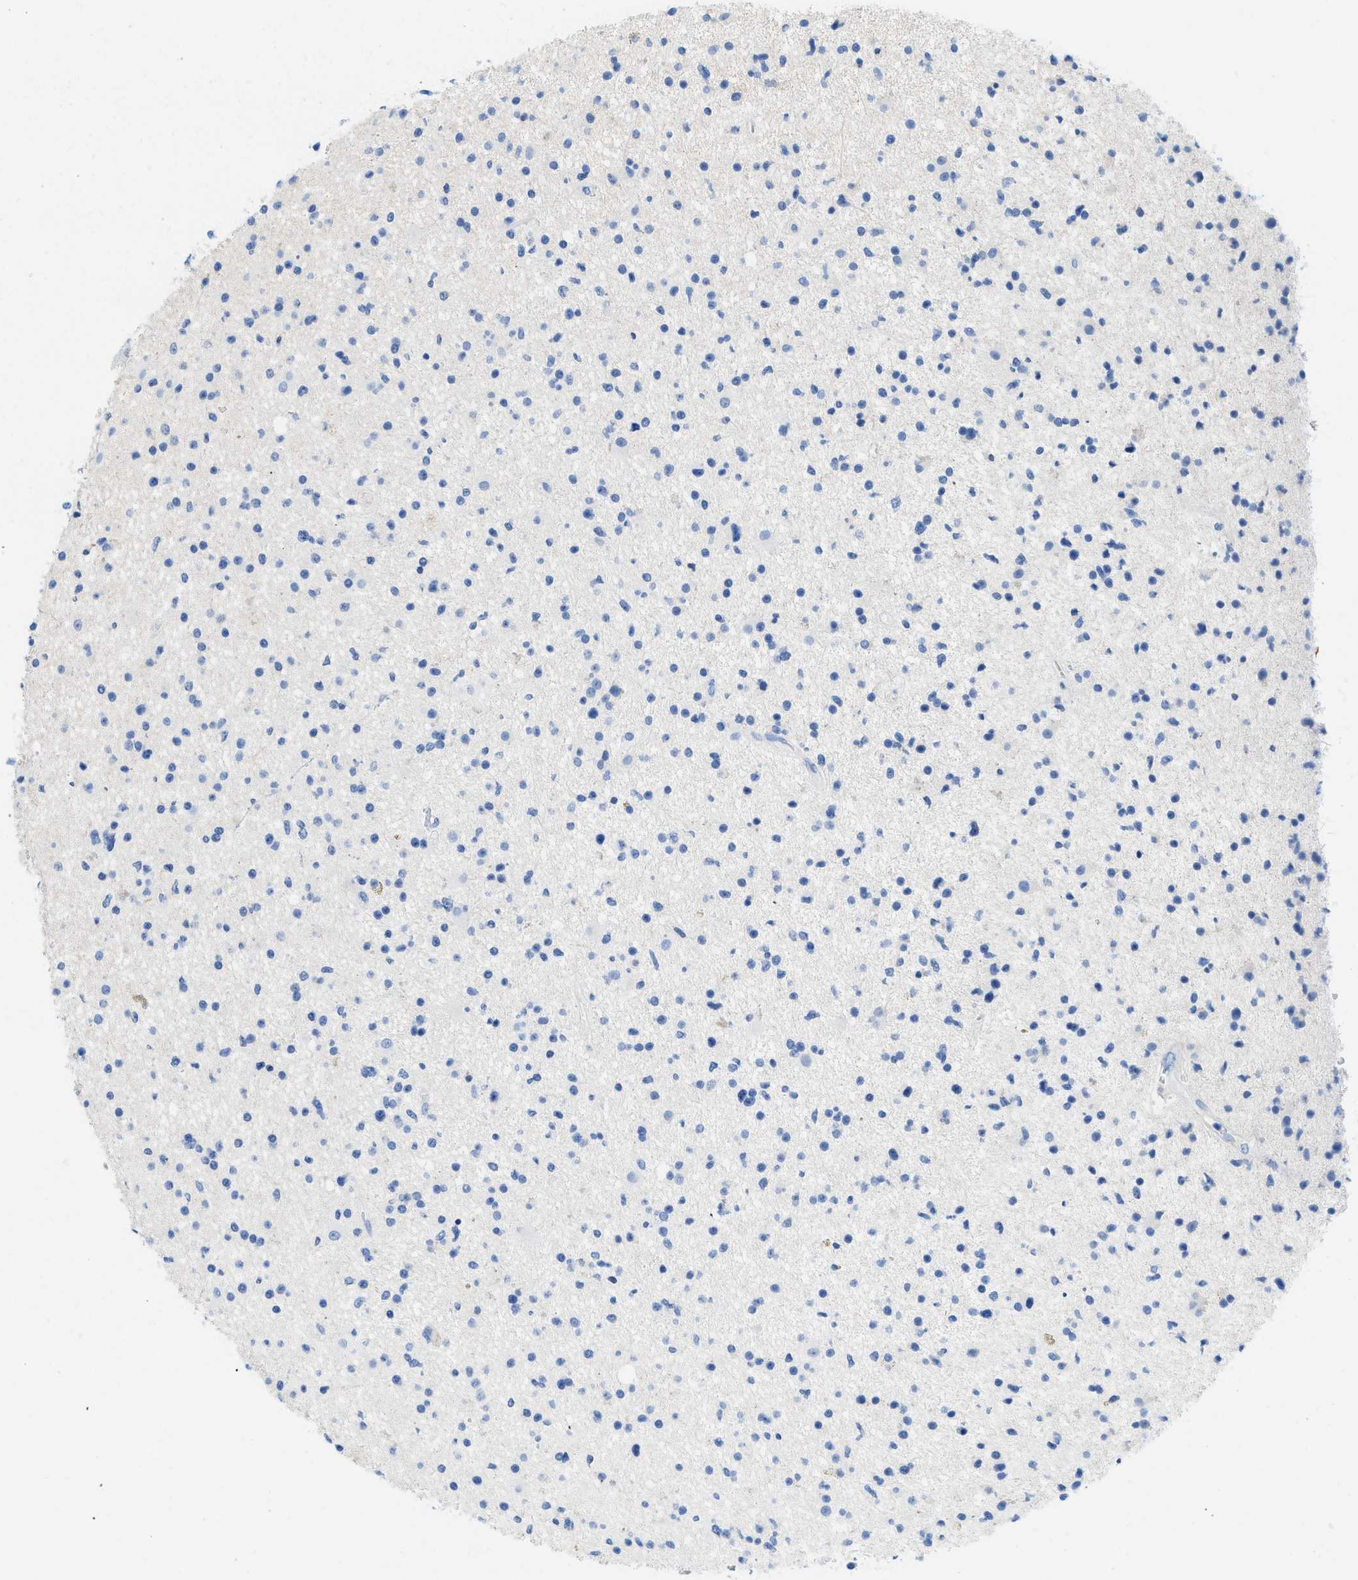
{"staining": {"intensity": "negative", "quantity": "none", "location": "none"}, "tissue": "glioma", "cell_type": "Tumor cells", "image_type": "cancer", "snomed": [{"axis": "morphology", "description": "Glioma, malignant, High grade"}, {"axis": "topography", "description": "Brain"}], "caption": "This image is of glioma stained with IHC to label a protein in brown with the nuclei are counter-stained blue. There is no staining in tumor cells. (Stains: DAB IHC with hematoxylin counter stain, Microscopy: brightfield microscopy at high magnification).", "gene": "COL3A1", "patient": {"sex": "male", "age": 33}}